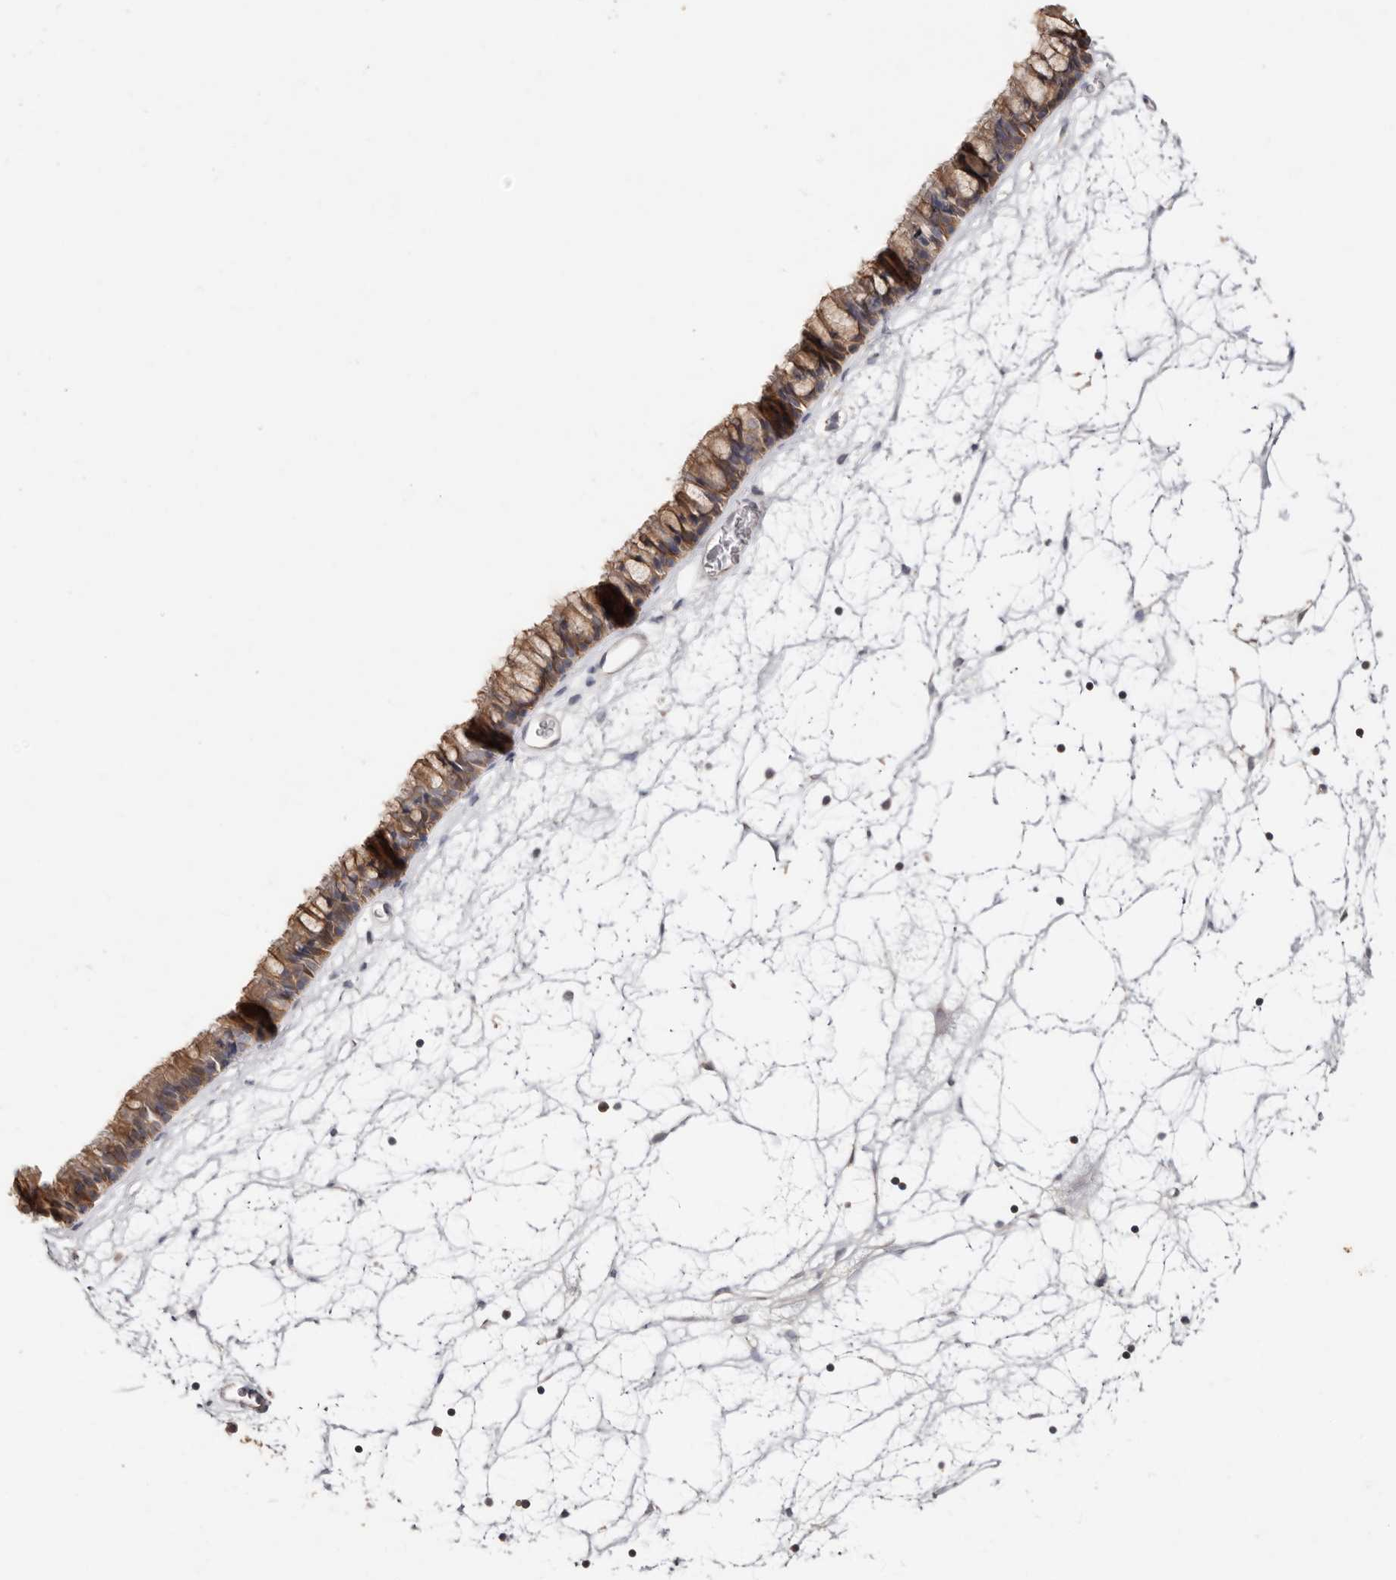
{"staining": {"intensity": "strong", "quantity": ">75%", "location": "cytoplasmic/membranous"}, "tissue": "nasopharynx", "cell_type": "Respiratory epithelial cells", "image_type": "normal", "snomed": [{"axis": "morphology", "description": "Normal tissue, NOS"}, {"axis": "topography", "description": "Nasopharynx"}], "caption": "Protein analysis of unremarkable nasopharynx demonstrates strong cytoplasmic/membranous positivity in approximately >75% of respiratory epithelial cells. The protein of interest is stained brown, and the nuclei are stained in blue (DAB IHC with brightfield microscopy, high magnification).", "gene": "S100A14", "patient": {"sex": "male", "age": 64}}